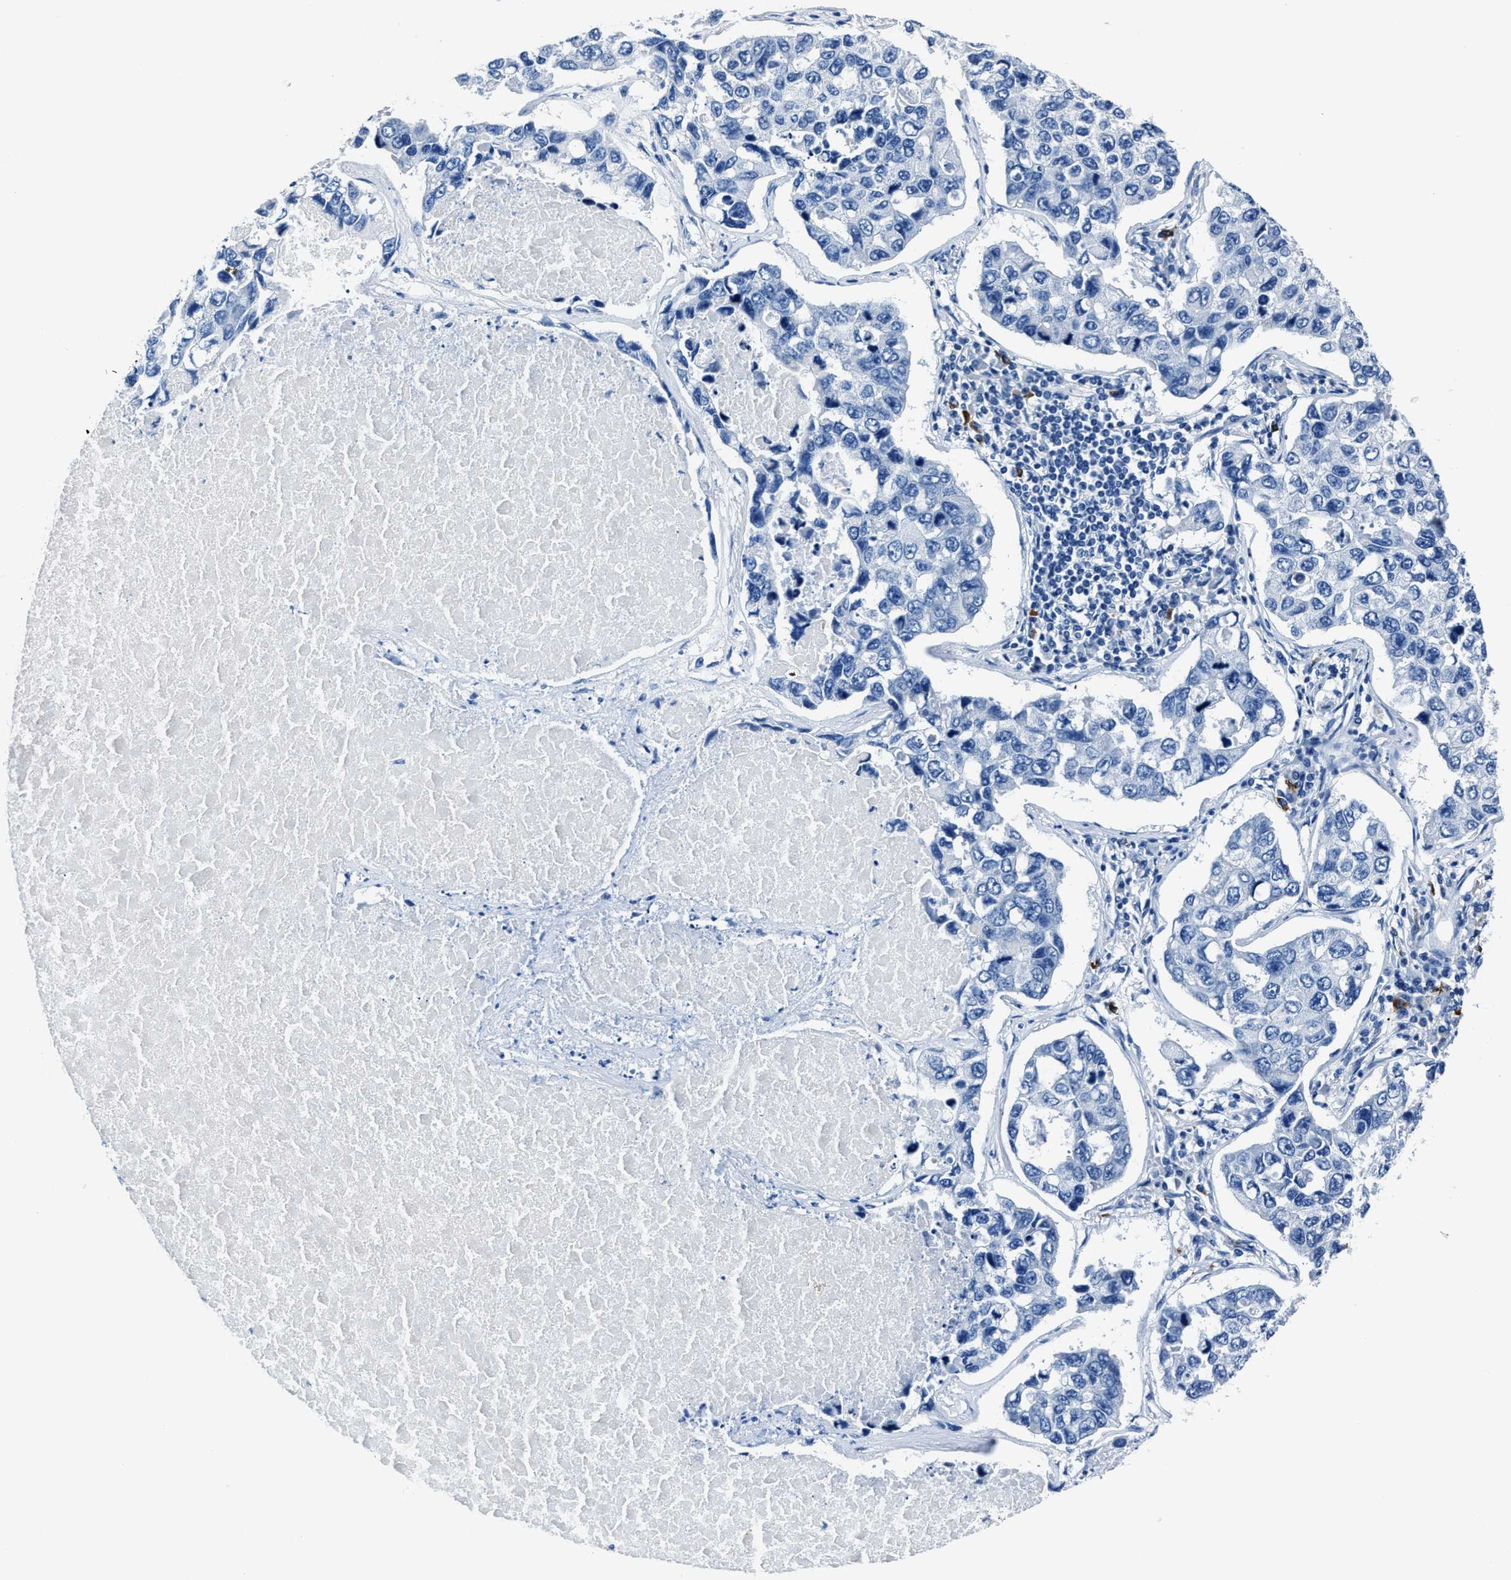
{"staining": {"intensity": "negative", "quantity": "none", "location": "none"}, "tissue": "lung cancer", "cell_type": "Tumor cells", "image_type": "cancer", "snomed": [{"axis": "morphology", "description": "Adenocarcinoma, NOS"}, {"axis": "topography", "description": "Lung"}], "caption": "Lung adenocarcinoma stained for a protein using IHC demonstrates no staining tumor cells.", "gene": "NACAD", "patient": {"sex": "male", "age": 64}}